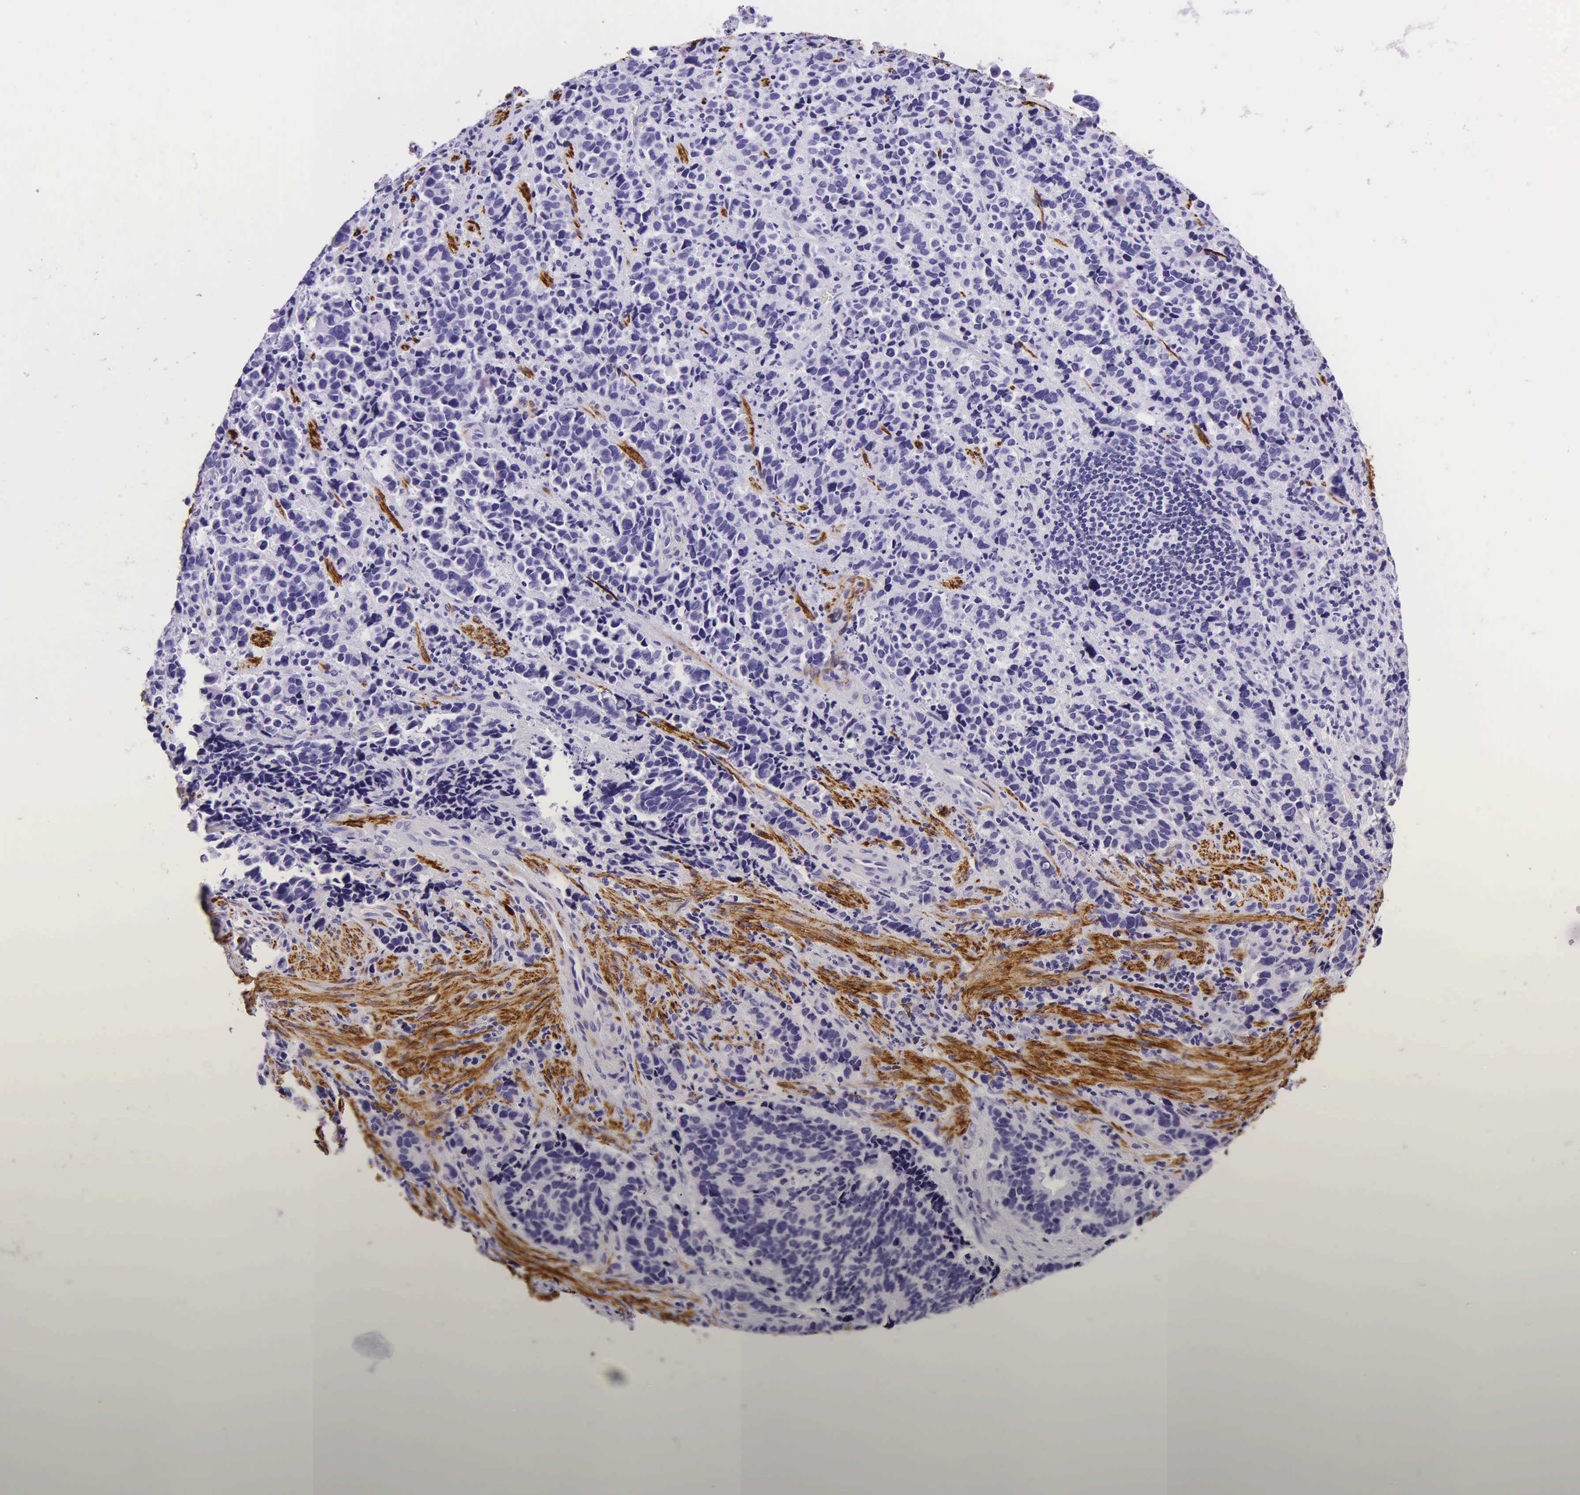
{"staining": {"intensity": "negative", "quantity": "none", "location": "none"}, "tissue": "stomach cancer", "cell_type": "Tumor cells", "image_type": "cancer", "snomed": [{"axis": "morphology", "description": "Adenocarcinoma, NOS"}, {"axis": "topography", "description": "Stomach, upper"}], "caption": "Tumor cells are negative for protein expression in human stomach cancer (adenocarcinoma).", "gene": "DES", "patient": {"sex": "male", "age": 71}}